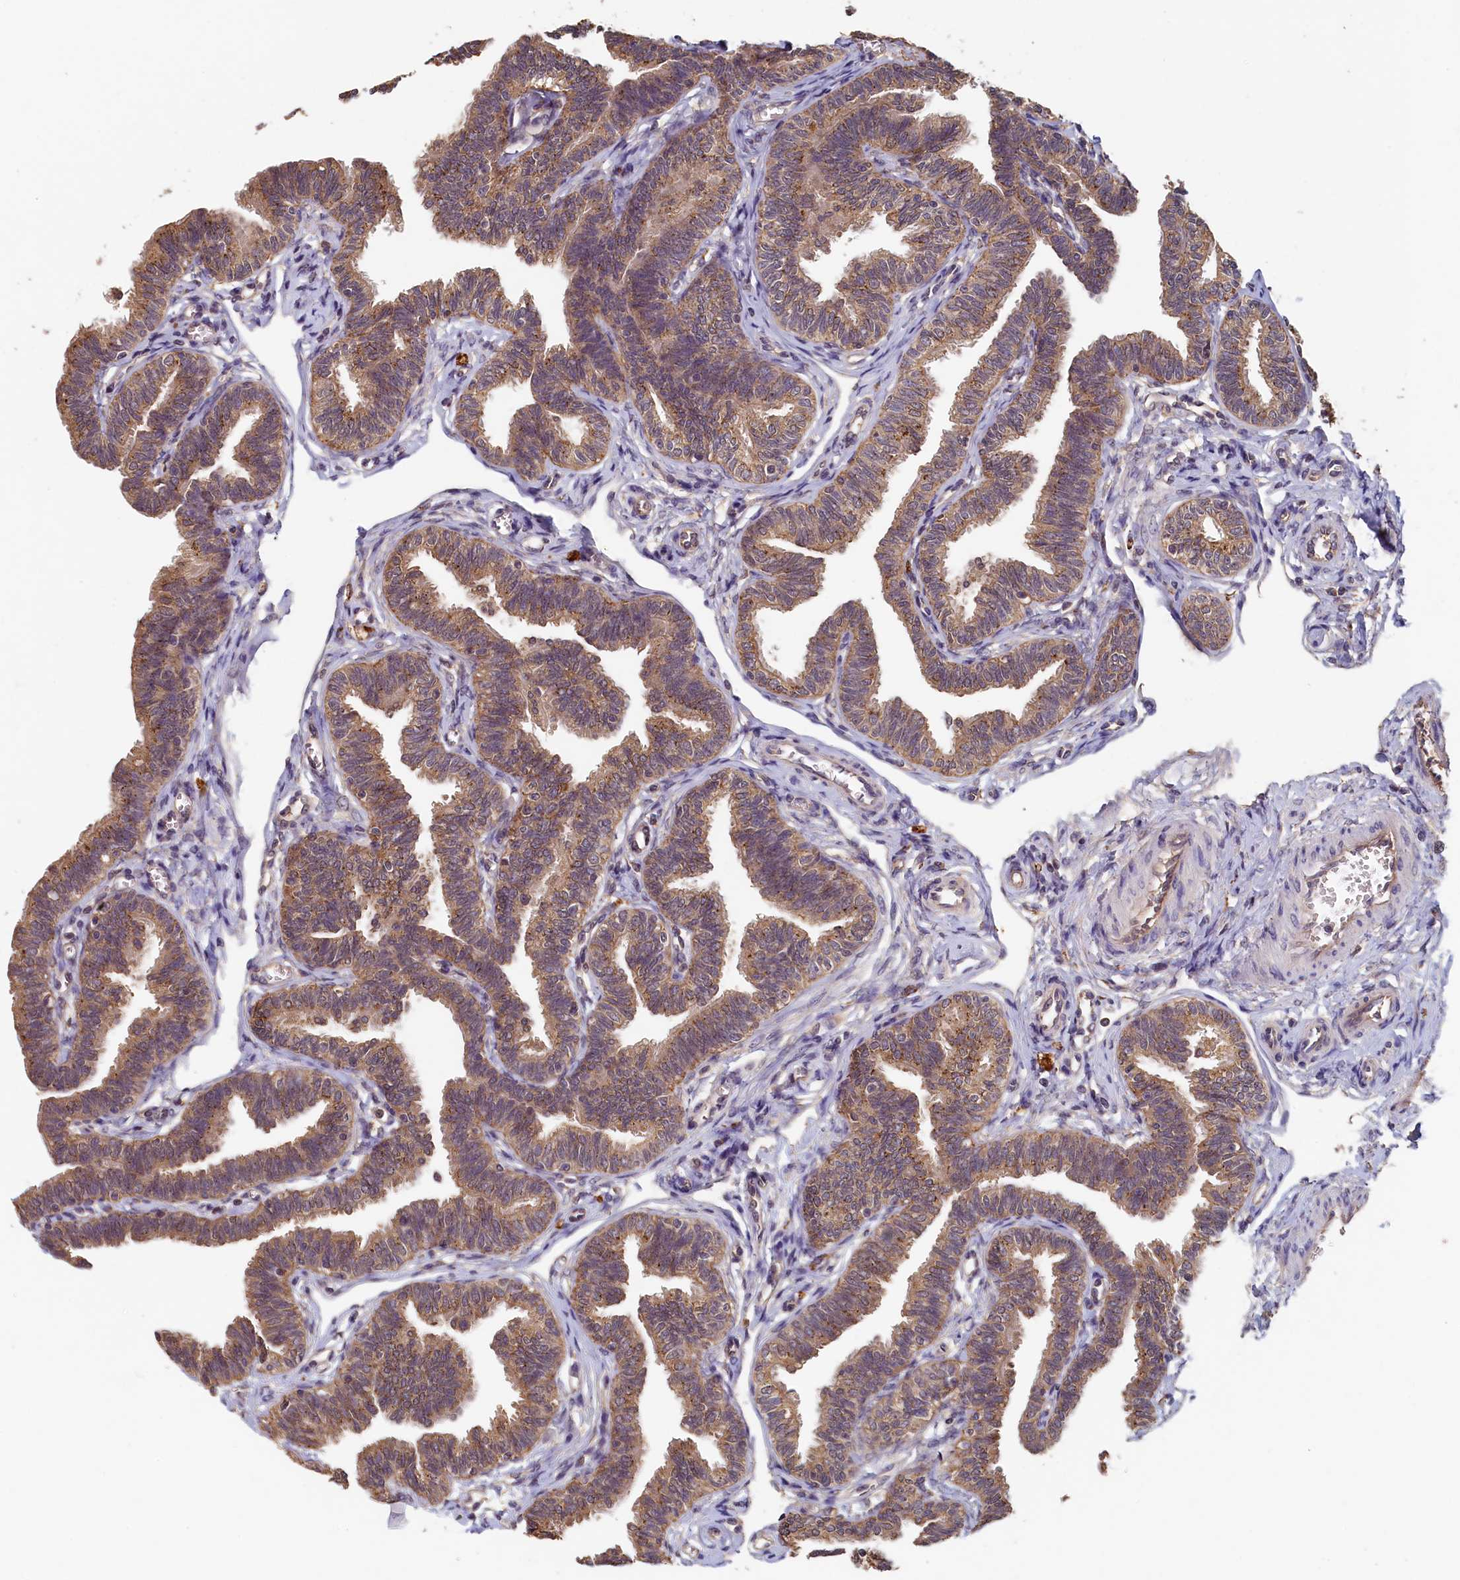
{"staining": {"intensity": "moderate", "quantity": ">75%", "location": "cytoplasmic/membranous"}, "tissue": "fallopian tube", "cell_type": "Glandular cells", "image_type": "normal", "snomed": [{"axis": "morphology", "description": "Normal tissue, NOS"}, {"axis": "topography", "description": "Fallopian tube"}, {"axis": "topography", "description": "Ovary"}], "caption": "Fallopian tube stained with DAB immunohistochemistry (IHC) displays medium levels of moderate cytoplasmic/membranous staining in about >75% of glandular cells.", "gene": "NUBP2", "patient": {"sex": "female", "age": 23}}